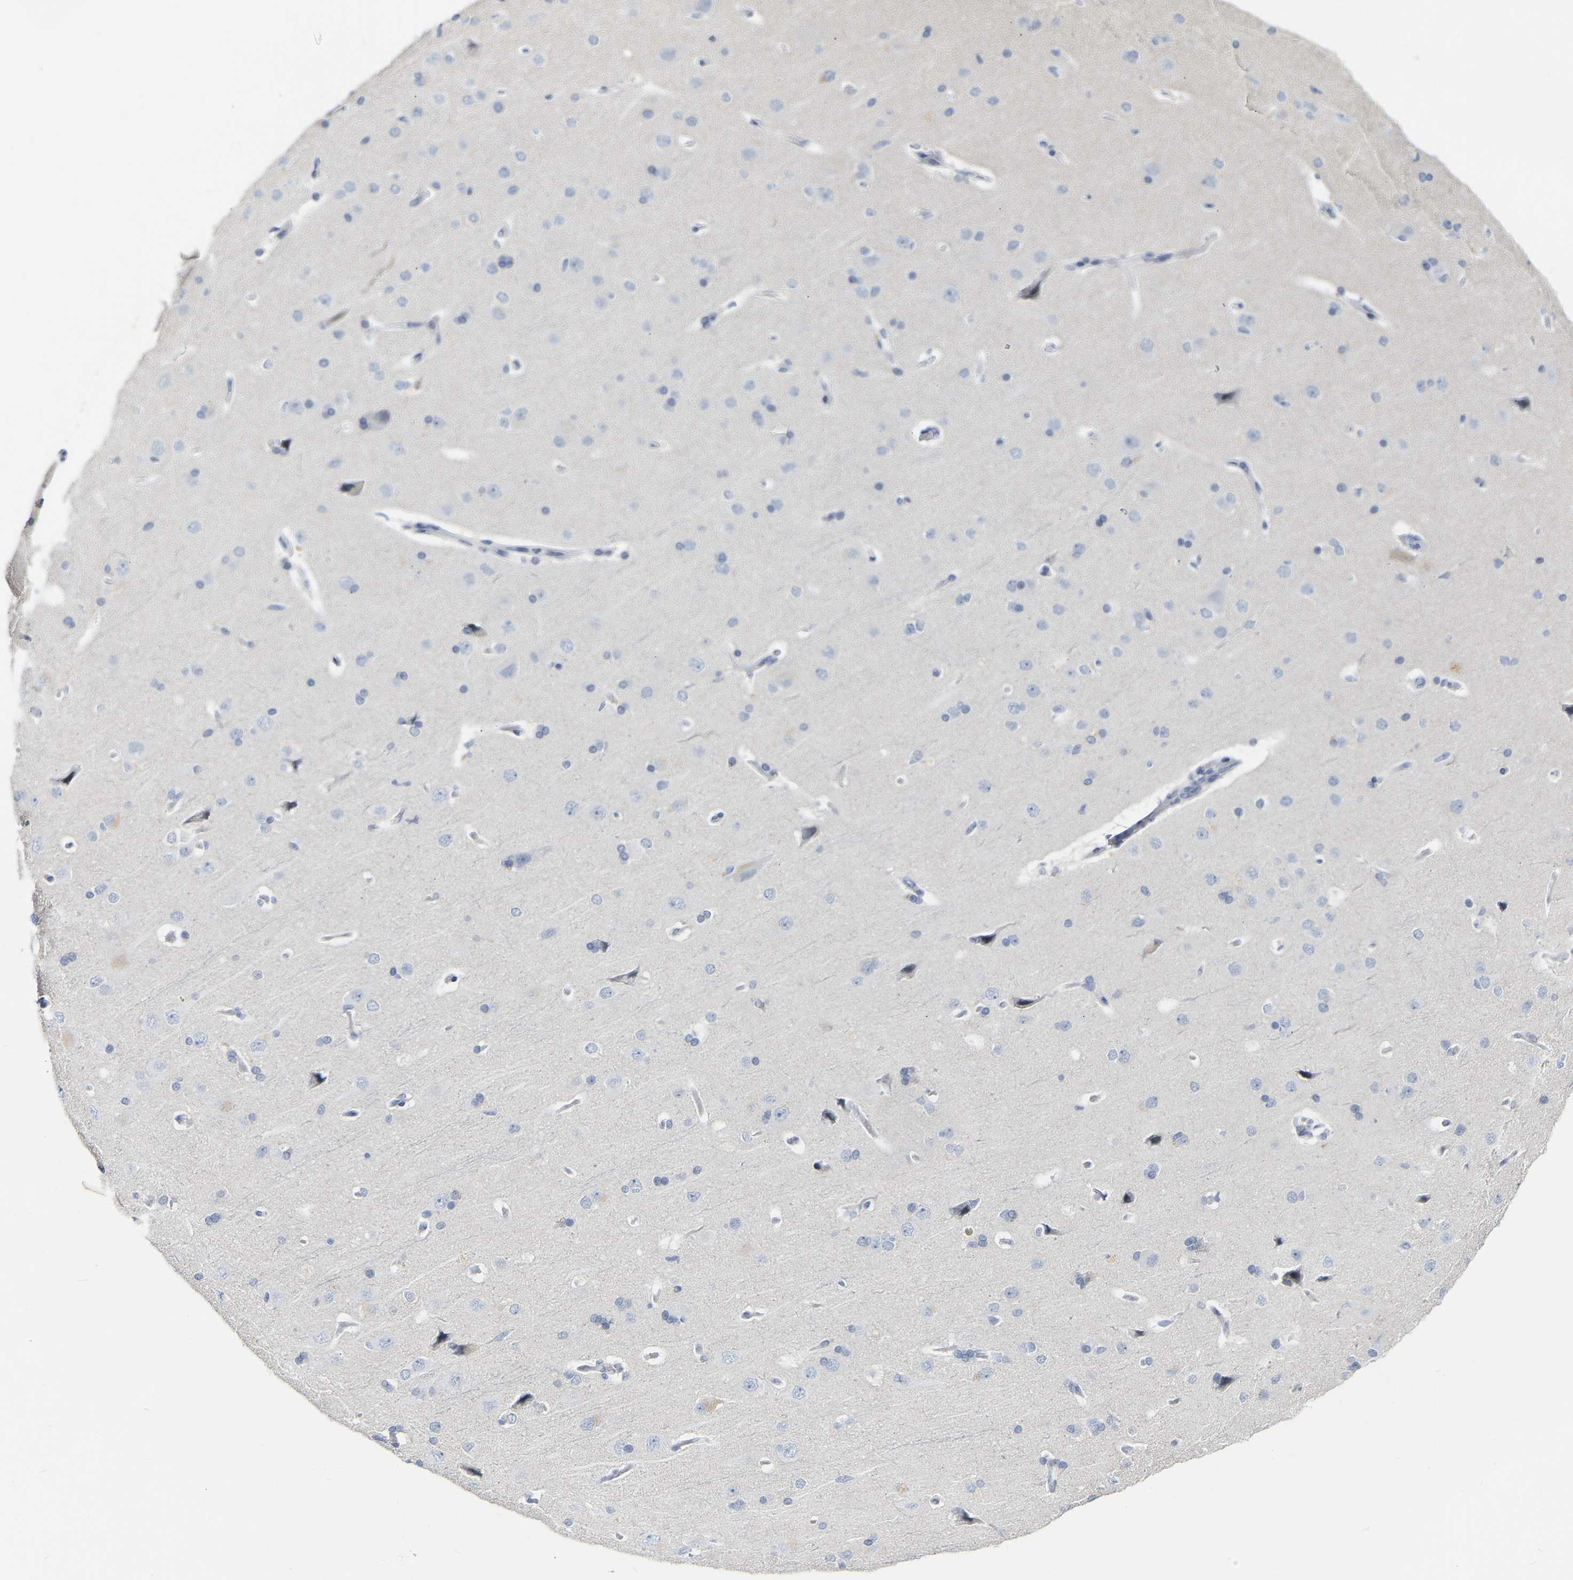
{"staining": {"intensity": "negative", "quantity": "none", "location": "none"}, "tissue": "cerebral cortex", "cell_type": "Endothelial cells", "image_type": "normal", "snomed": [{"axis": "morphology", "description": "Normal tissue, NOS"}, {"axis": "topography", "description": "Cerebral cortex"}], "caption": "Immunohistochemistry (IHC) photomicrograph of unremarkable human cerebral cortex stained for a protein (brown), which reveals no expression in endothelial cells.", "gene": "KRT76", "patient": {"sex": "male", "age": 62}}